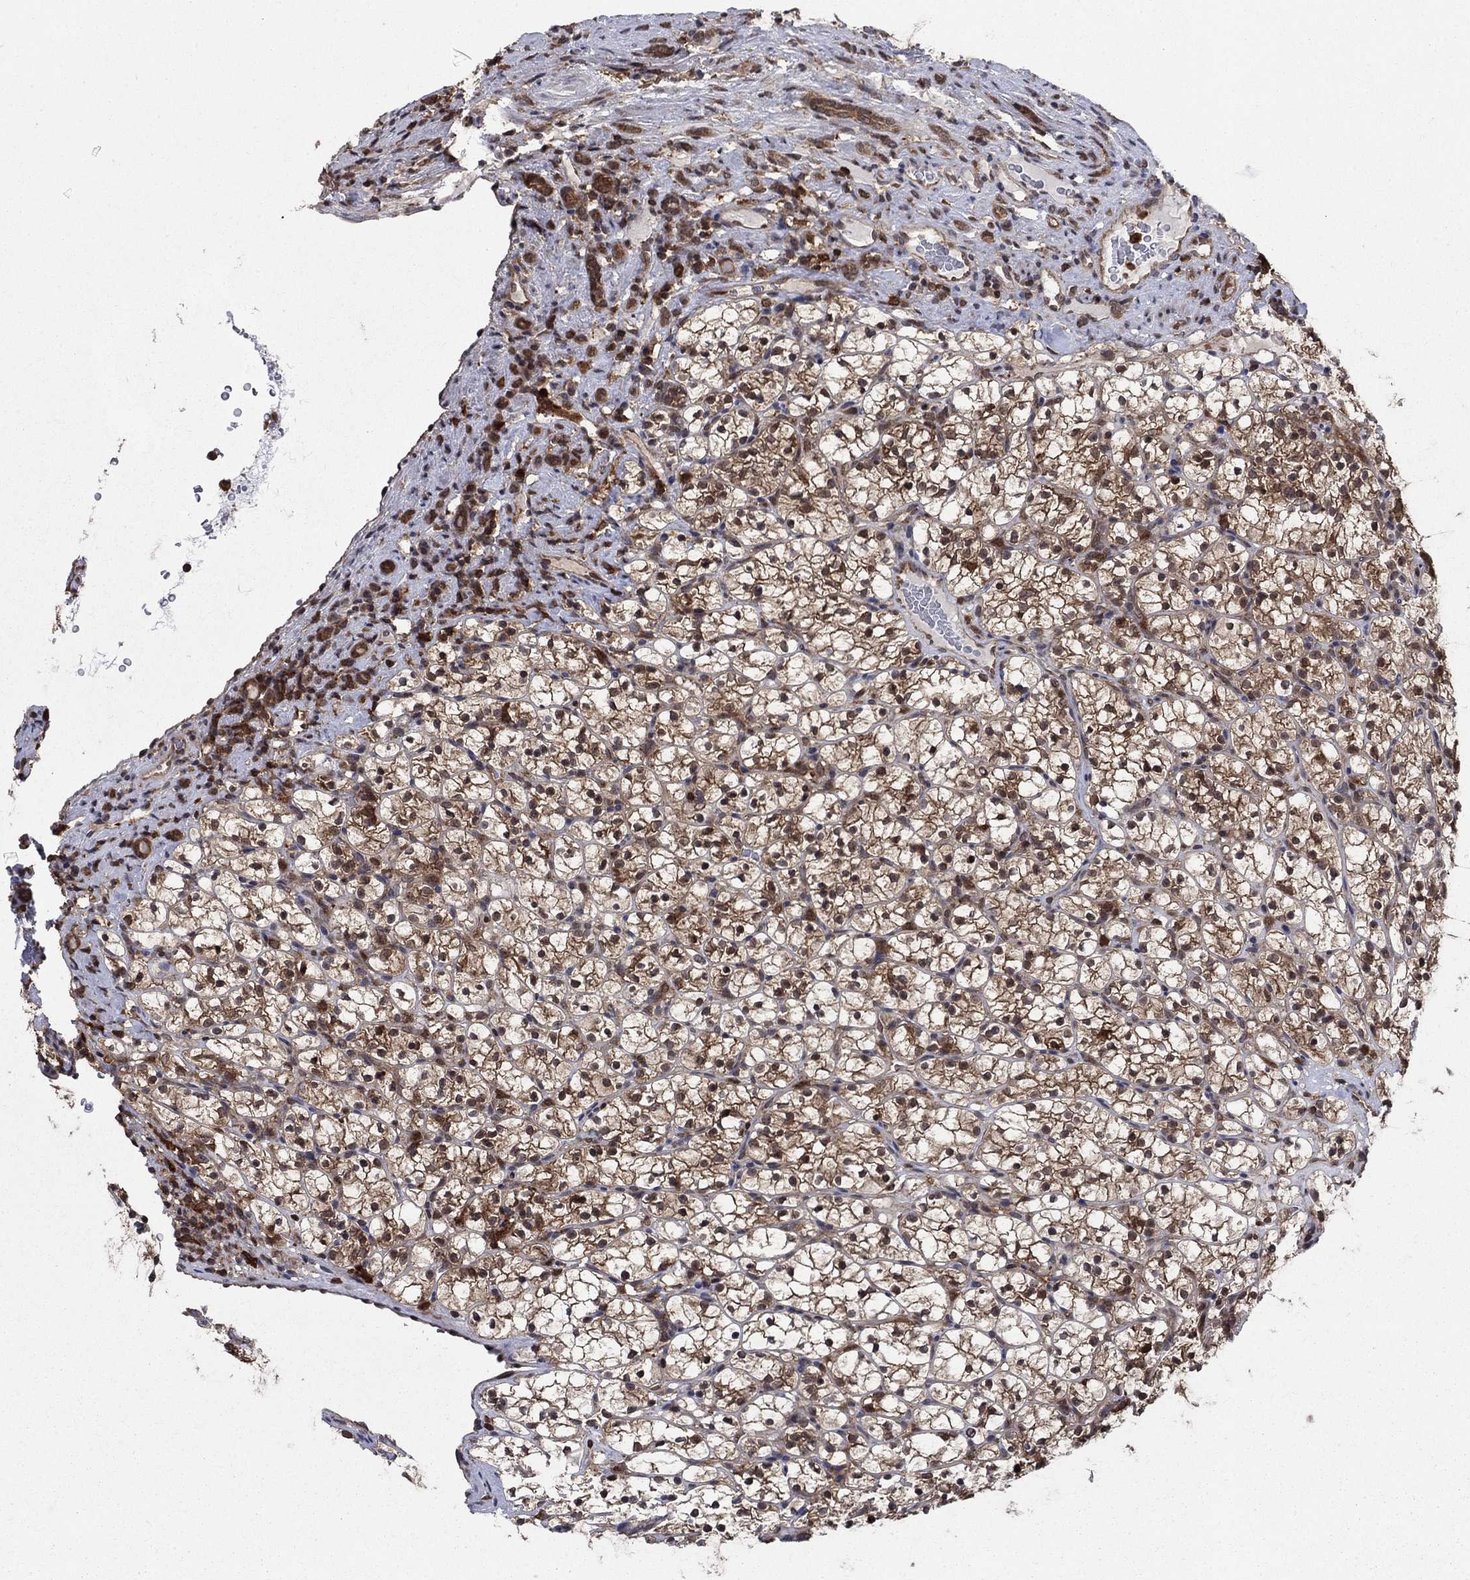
{"staining": {"intensity": "strong", "quantity": ">75%", "location": "cytoplasmic/membranous"}, "tissue": "renal cancer", "cell_type": "Tumor cells", "image_type": "cancer", "snomed": [{"axis": "morphology", "description": "Adenocarcinoma, NOS"}, {"axis": "topography", "description": "Kidney"}], "caption": "The micrograph exhibits staining of renal cancer (adenocarcinoma), revealing strong cytoplasmic/membranous protein staining (brown color) within tumor cells.", "gene": "CACYBP", "patient": {"sex": "female", "age": 89}}